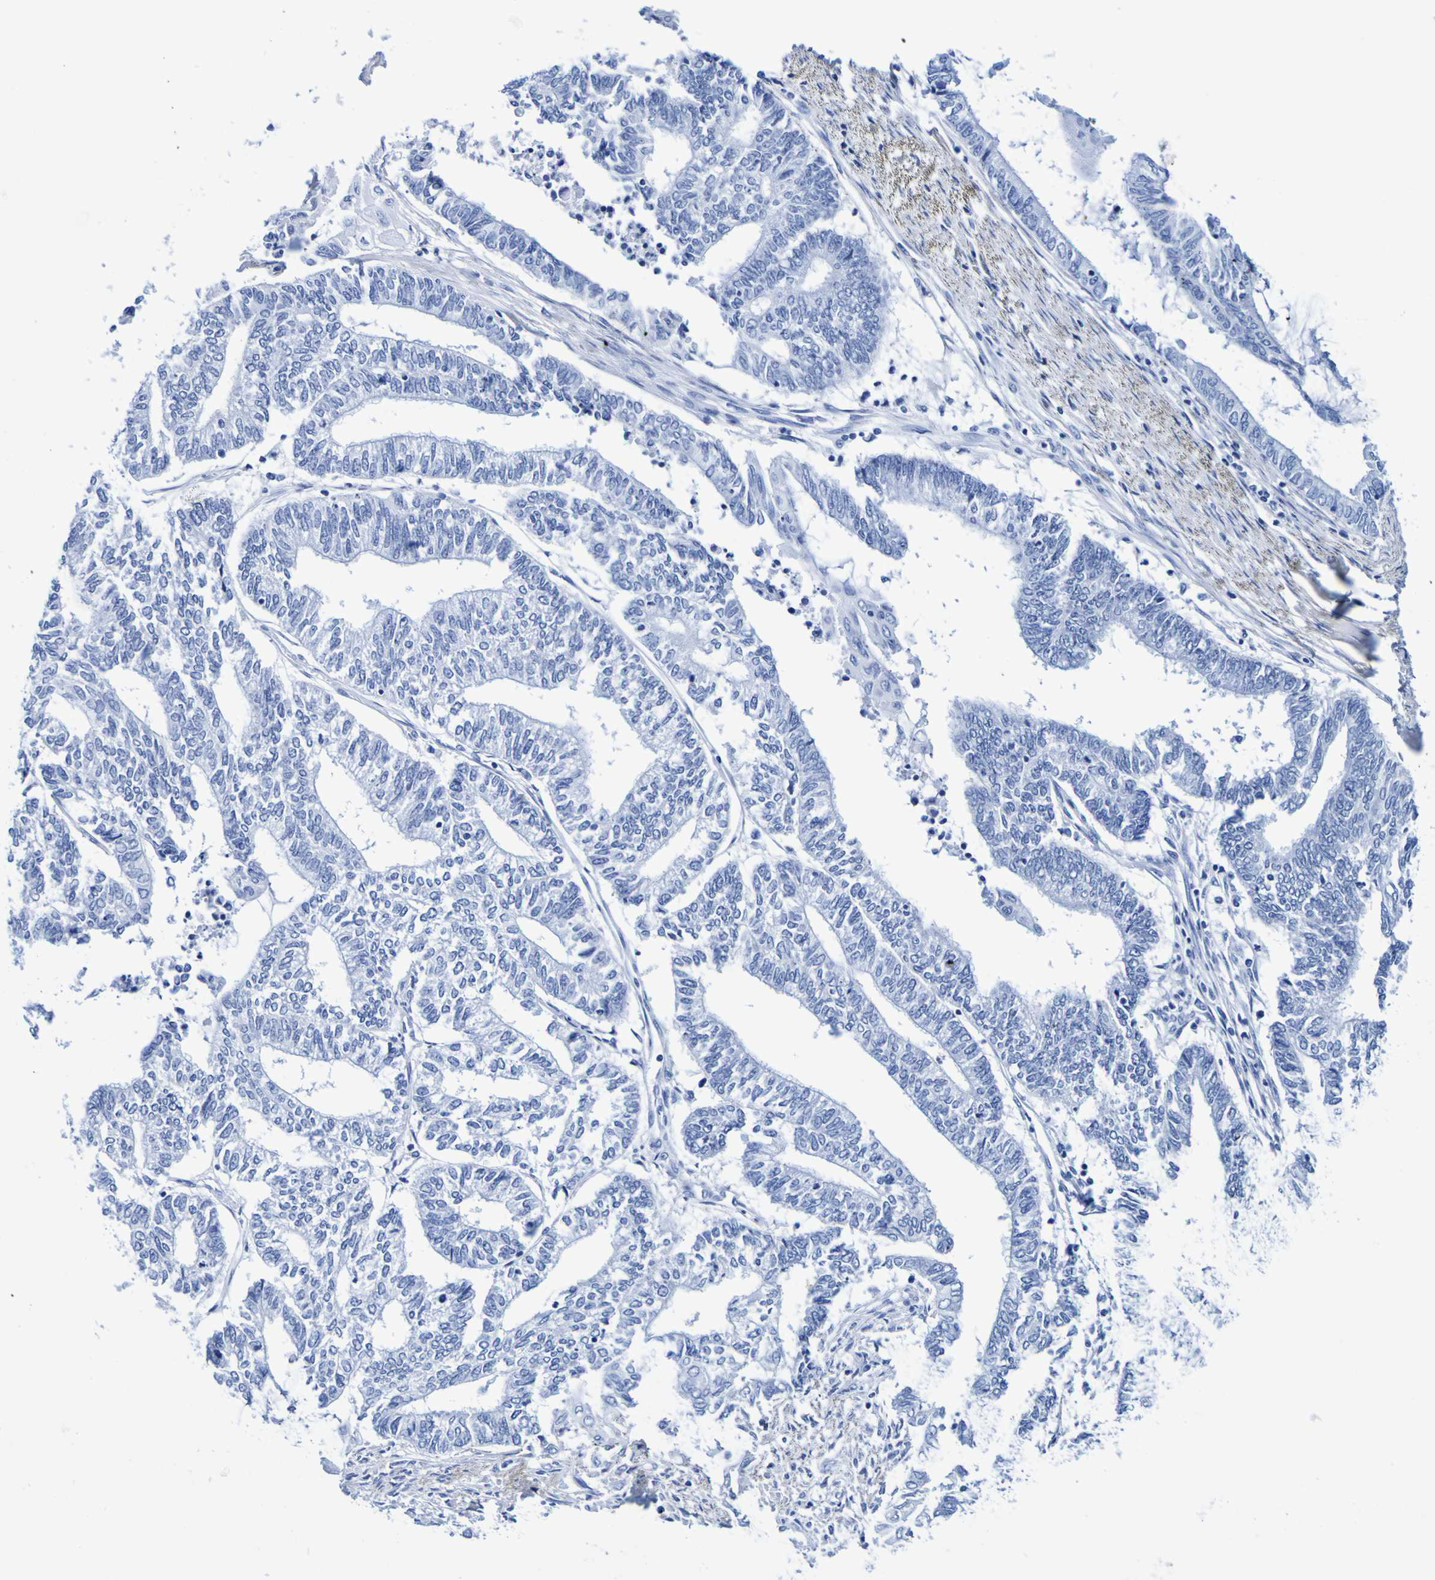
{"staining": {"intensity": "negative", "quantity": "none", "location": "none"}, "tissue": "endometrial cancer", "cell_type": "Tumor cells", "image_type": "cancer", "snomed": [{"axis": "morphology", "description": "Adenocarcinoma, NOS"}, {"axis": "topography", "description": "Uterus"}, {"axis": "topography", "description": "Endometrium"}], "caption": "High power microscopy histopathology image of an IHC photomicrograph of endometrial cancer (adenocarcinoma), revealing no significant positivity in tumor cells.", "gene": "DPEP1", "patient": {"sex": "female", "age": 70}}